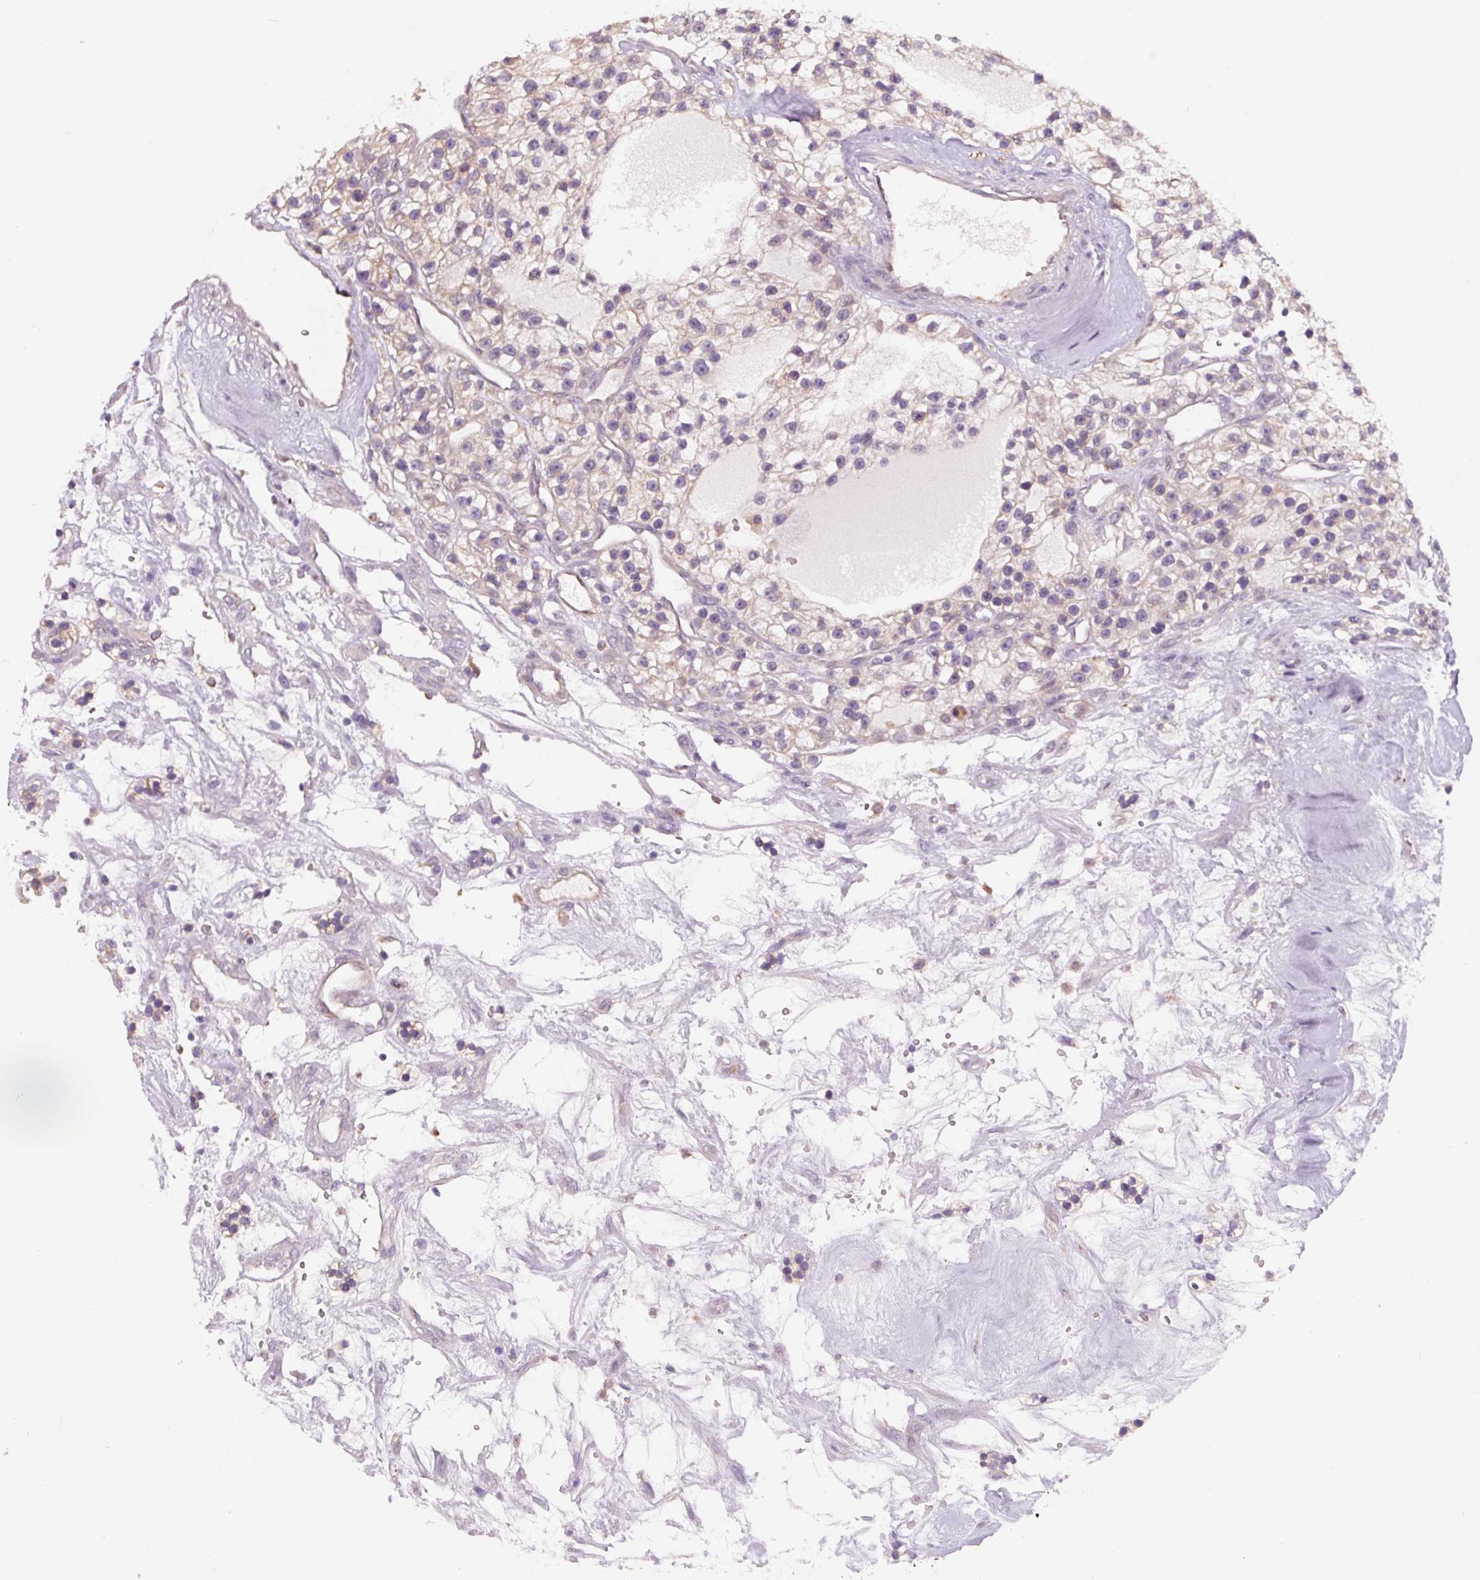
{"staining": {"intensity": "moderate", "quantity": "25%-75%", "location": "cytoplasmic/membranous"}, "tissue": "renal cancer", "cell_type": "Tumor cells", "image_type": "cancer", "snomed": [{"axis": "morphology", "description": "Adenocarcinoma, NOS"}, {"axis": "topography", "description": "Kidney"}], "caption": "Renal cancer stained for a protein exhibits moderate cytoplasmic/membranous positivity in tumor cells.", "gene": "ASRGL1", "patient": {"sex": "female", "age": 57}}